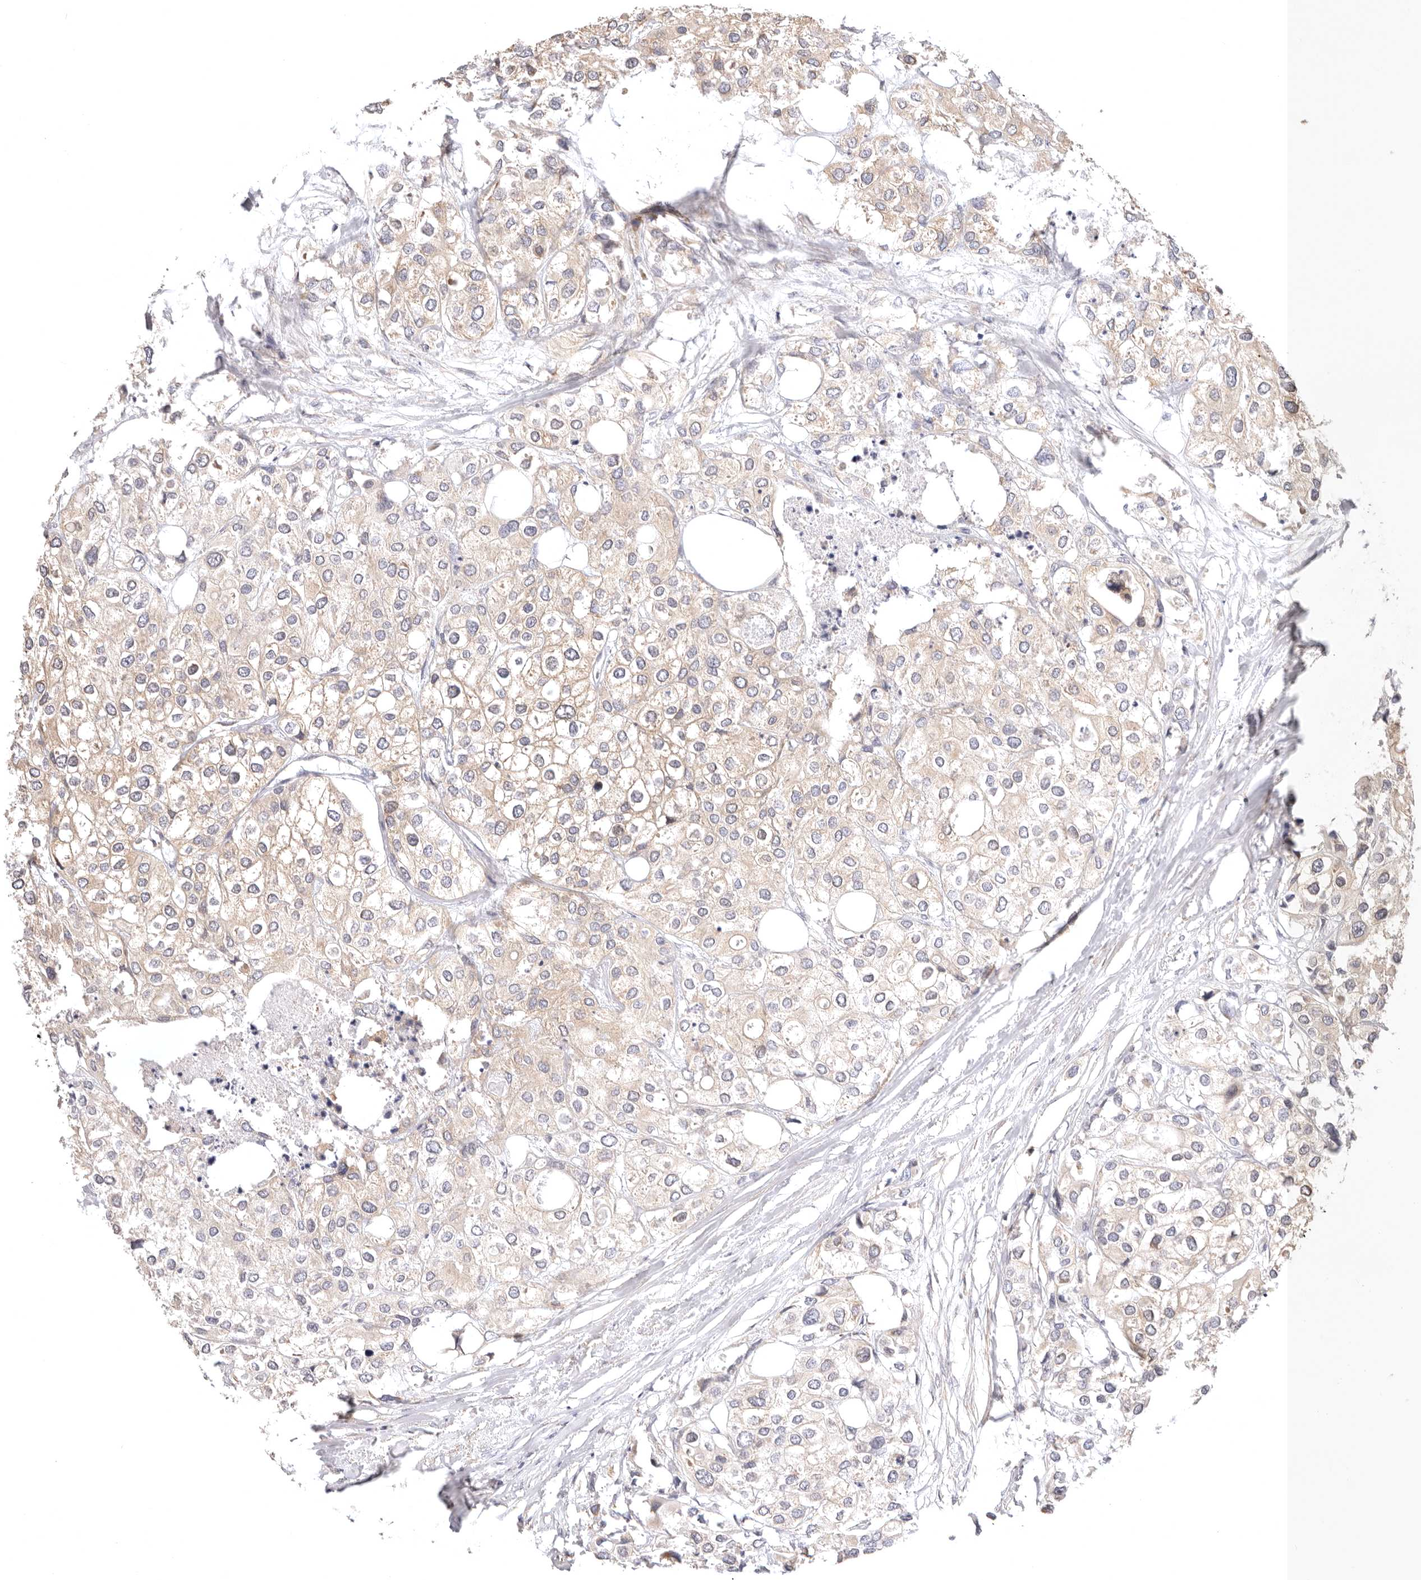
{"staining": {"intensity": "weak", "quantity": ">75%", "location": "cytoplasmic/membranous"}, "tissue": "urothelial cancer", "cell_type": "Tumor cells", "image_type": "cancer", "snomed": [{"axis": "morphology", "description": "Urothelial carcinoma, High grade"}, {"axis": "topography", "description": "Urinary bladder"}], "caption": "Urothelial cancer tissue exhibits weak cytoplasmic/membranous expression in about >75% of tumor cells, visualized by immunohistochemistry.", "gene": "KCMF1", "patient": {"sex": "male", "age": 64}}